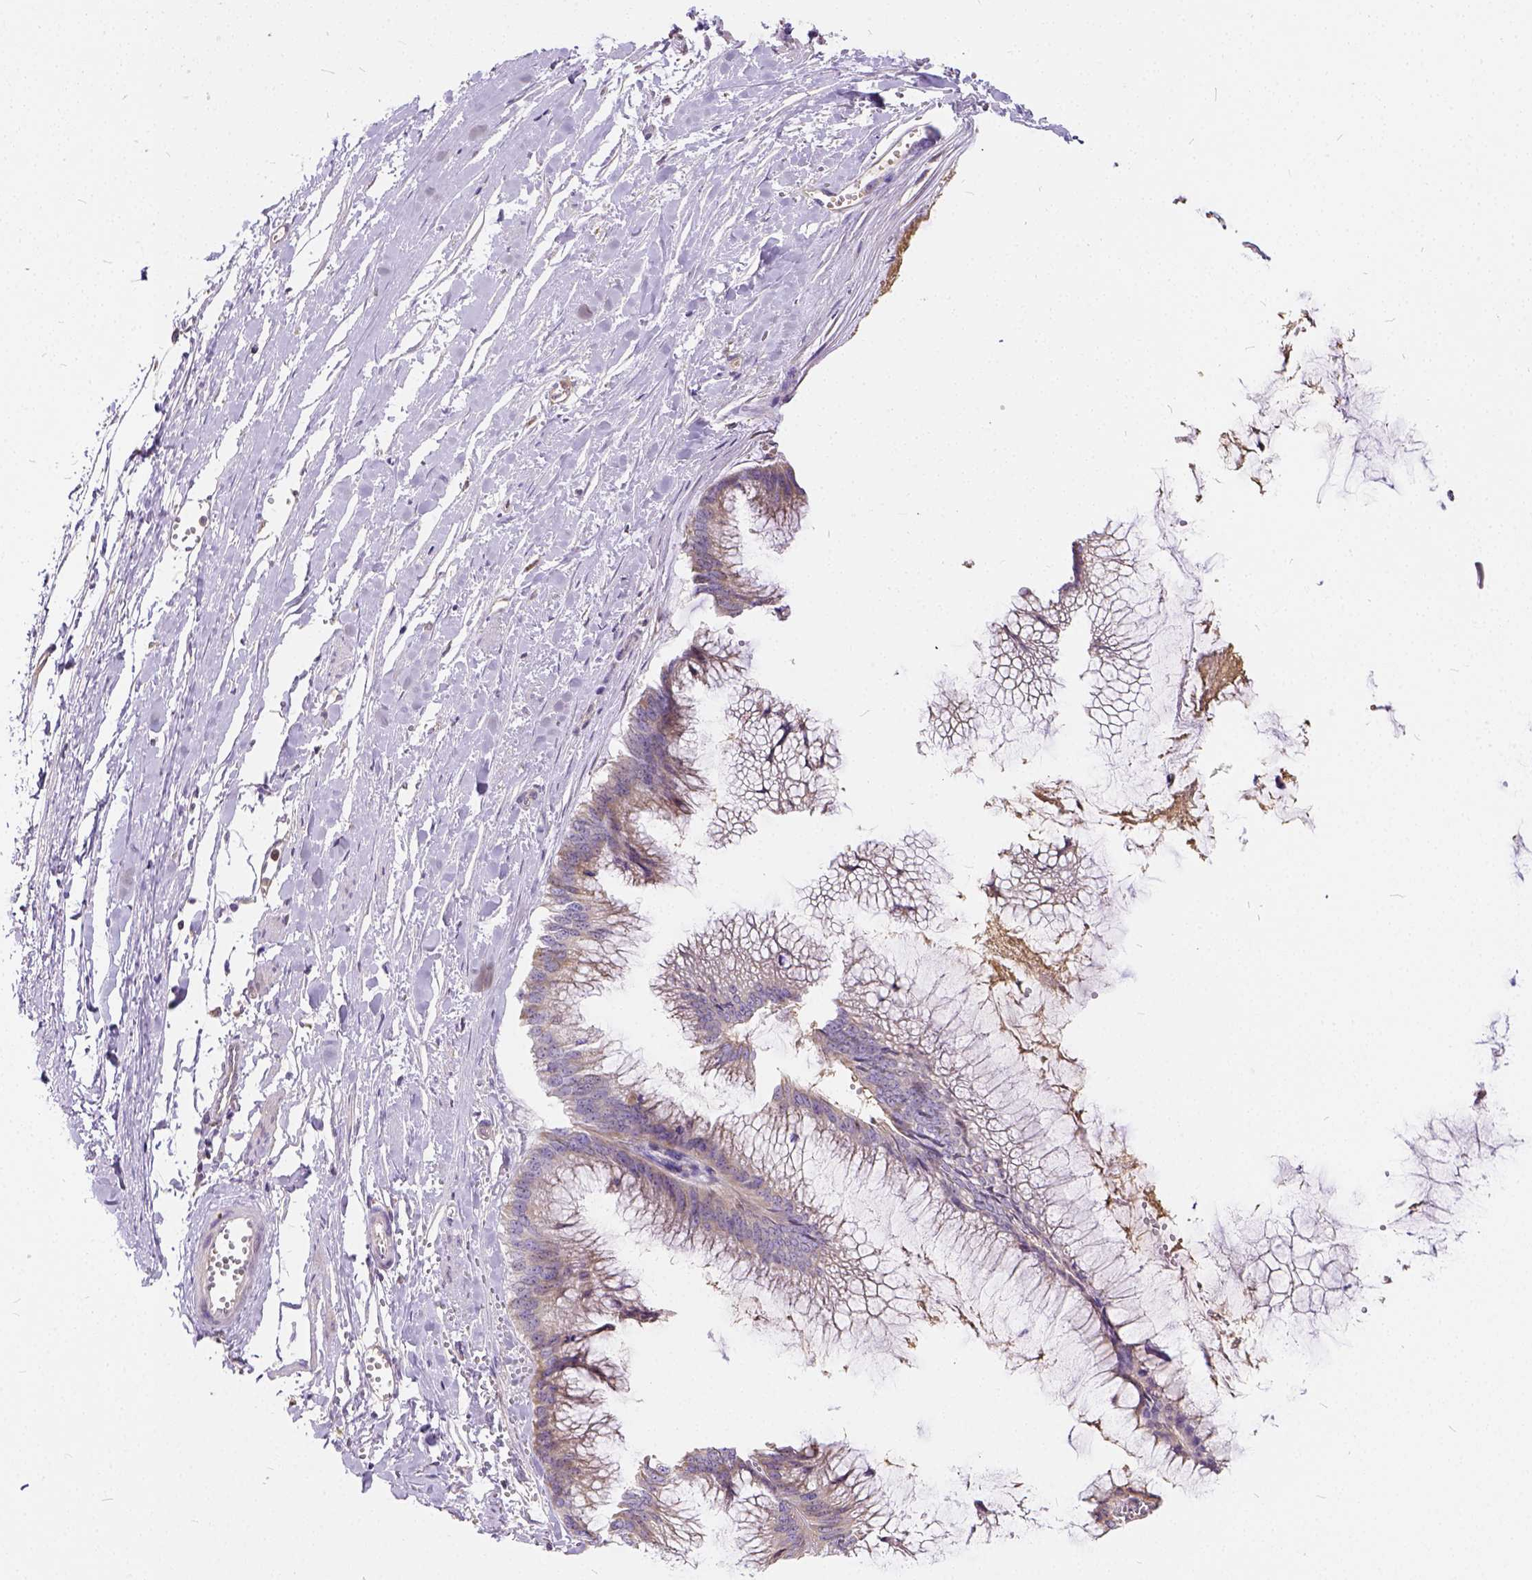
{"staining": {"intensity": "negative", "quantity": "none", "location": "none"}, "tissue": "ovarian cancer", "cell_type": "Tumor cells", "image_type": "cancer", "snomed": [{"axis": "morphology", "description": "Cystadenocarcinoma, mucinous, NOS"}, {"axis": "topography", "description": "Ovary"}], "caption": "Tumor cells show no significant positivity in ovarian cancer (mucinous cystadenocarcinoma). The staining is performed using DAB brown chromogen with nuclei counter-stained in using hematoxylin.", "gene": "CADM4", "patient": {"sex": "female", "age": 44}}